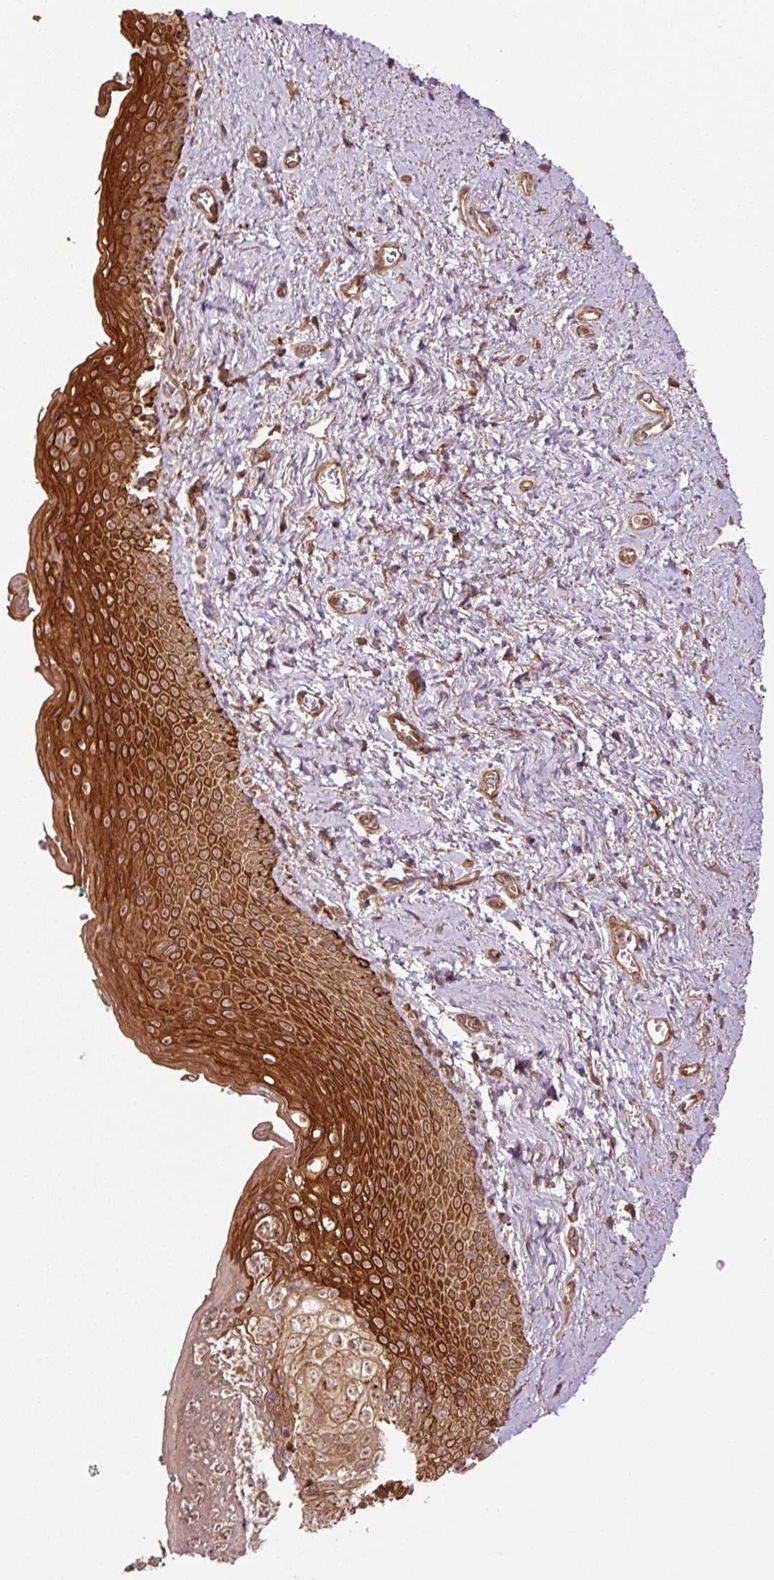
{"staining": {"intensity": "strong", "quantity": ">75%", "location": "cytoplasmic/membranous"}, "tissue": "vagina", "cell_type": "Squamous epithelial cells", "image_type": "normal", "snomed": [{"axis": "morphology", "description": "Normal tissue, NOS"}, {"axis": "topography", "description": "Vulva"}, {"axis": "topography", "description": "Vagina"}, {"axis": "topography", "description": "Peripheral nerve tissue"}], "caption": "Immunohistochemistry (IHC) staining of unremarkable vagina, which demonstrates high levels of strong cytoplasmic/membranous staining in approximately >75% of squamous epithelial cells indicating strong cytoplasmic/membranous protein positivity. The staining was performed using DAB (3,3'-diaminobenzidine) (brown) for protein detection and nuclei were counterstained in hematoxylin (blue).", "gene": "OXER1", "patient": {"sex": "female", "age": 66}}